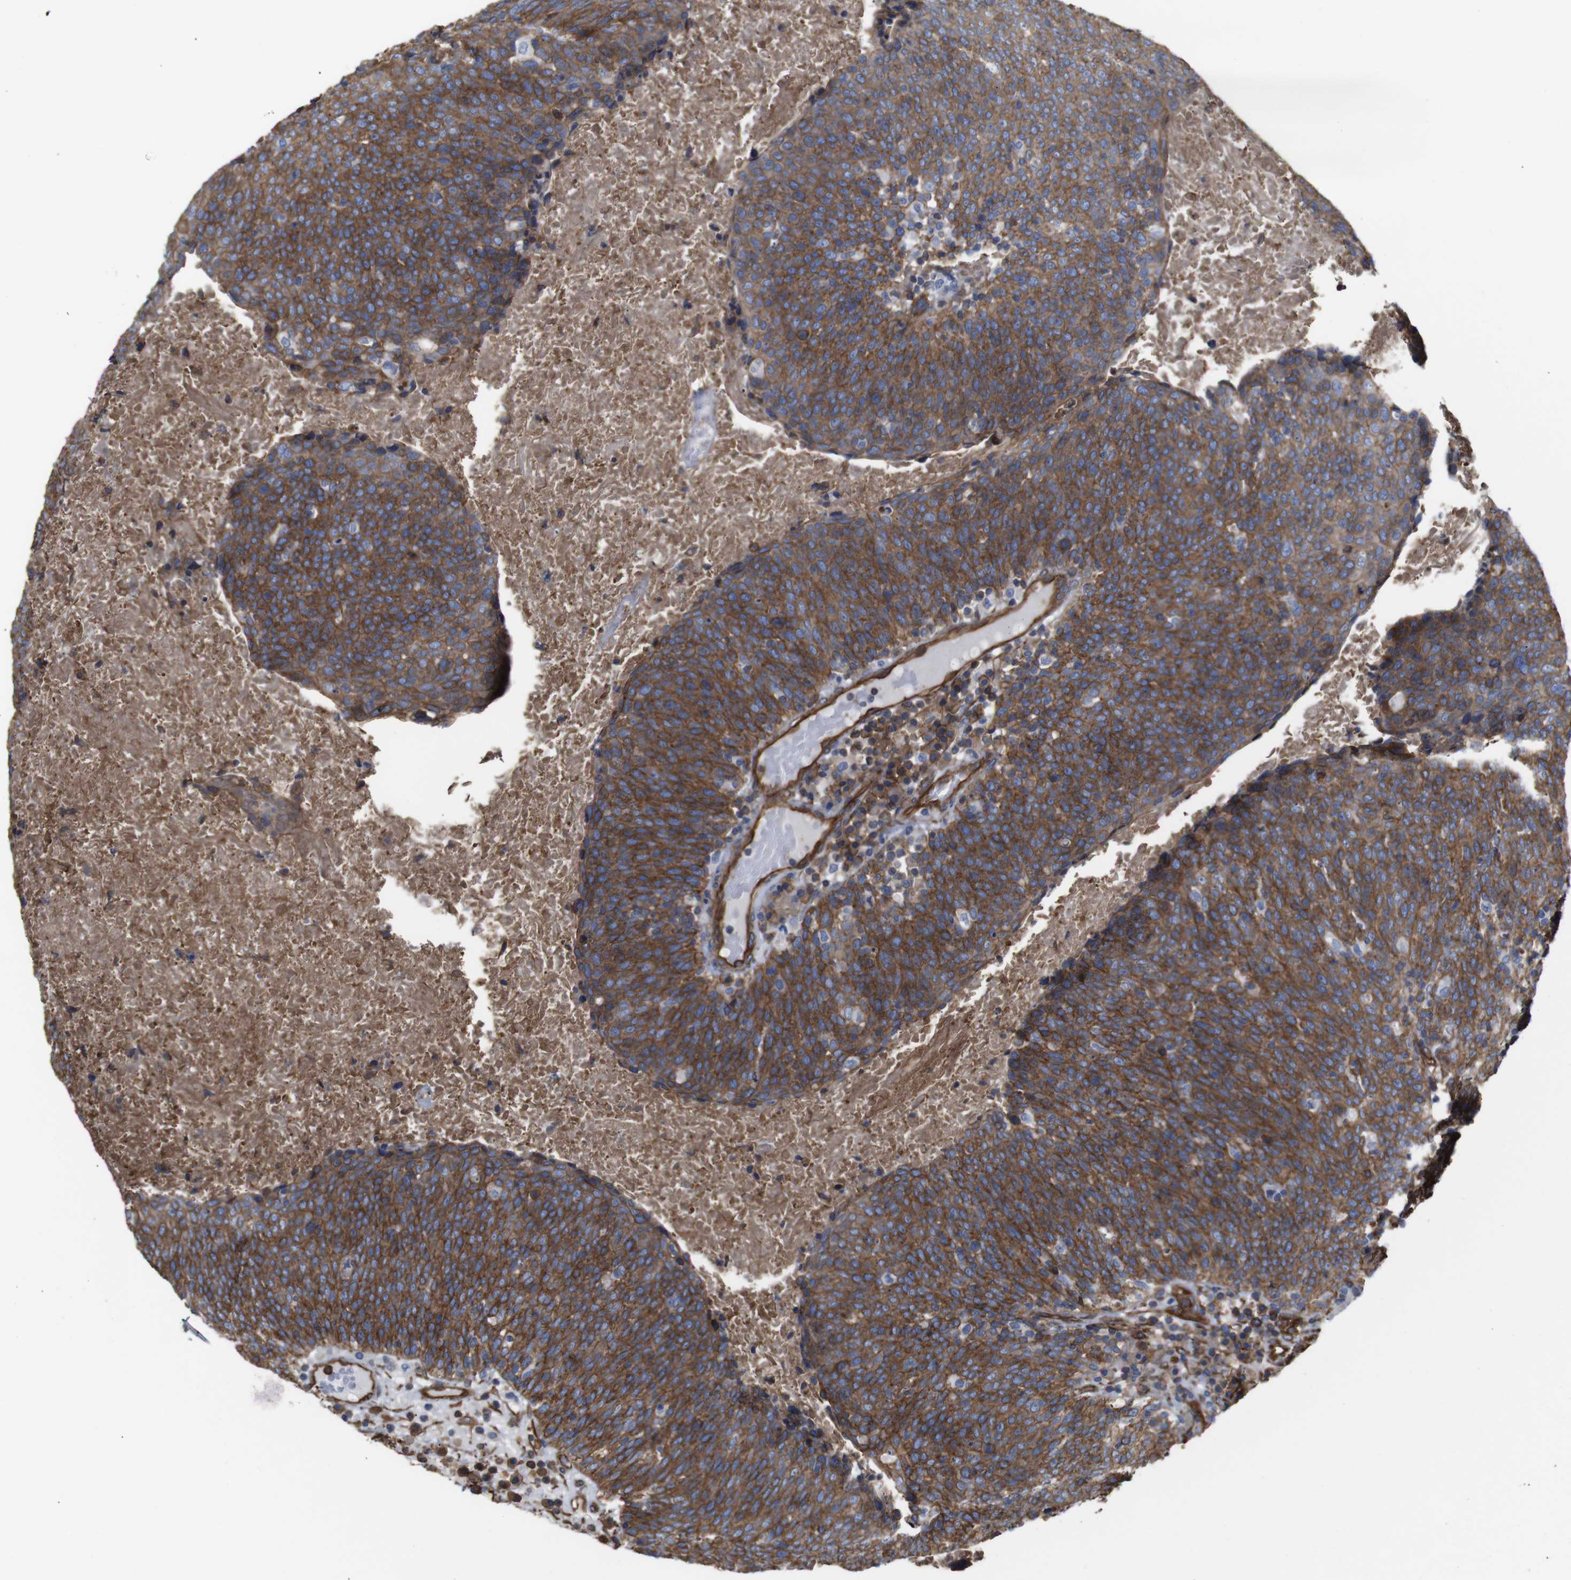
{"staining": {"intensity": "moderate", "quantity": ">75%", "location": "cytoplasmic/membranous"}, "tissue": "head and neck cancer", "cell_type": "Tumor cells", "image_type": "cancer", "snomed": [{"axis": "morphology", "description": "Squamous cell carcinoma, NOS"}, {"axis": "morphology", "description": "Squamous cell carcinoma, metastatic, NOS"}, {"axis": "topography", "description": "Lymph node"}, {"axis": "topography", "description": "Head-Neck"}], "caption": "Immunohistochemical staining of human head and neck cancer (squamous cell carcinoma) displays medium levels of moderate cytoplasmic/membranous protein expression in approximately >75% of tumor cells.", "gene": "SPTBN1", "patient": {"sex": "male", "age": 62}}